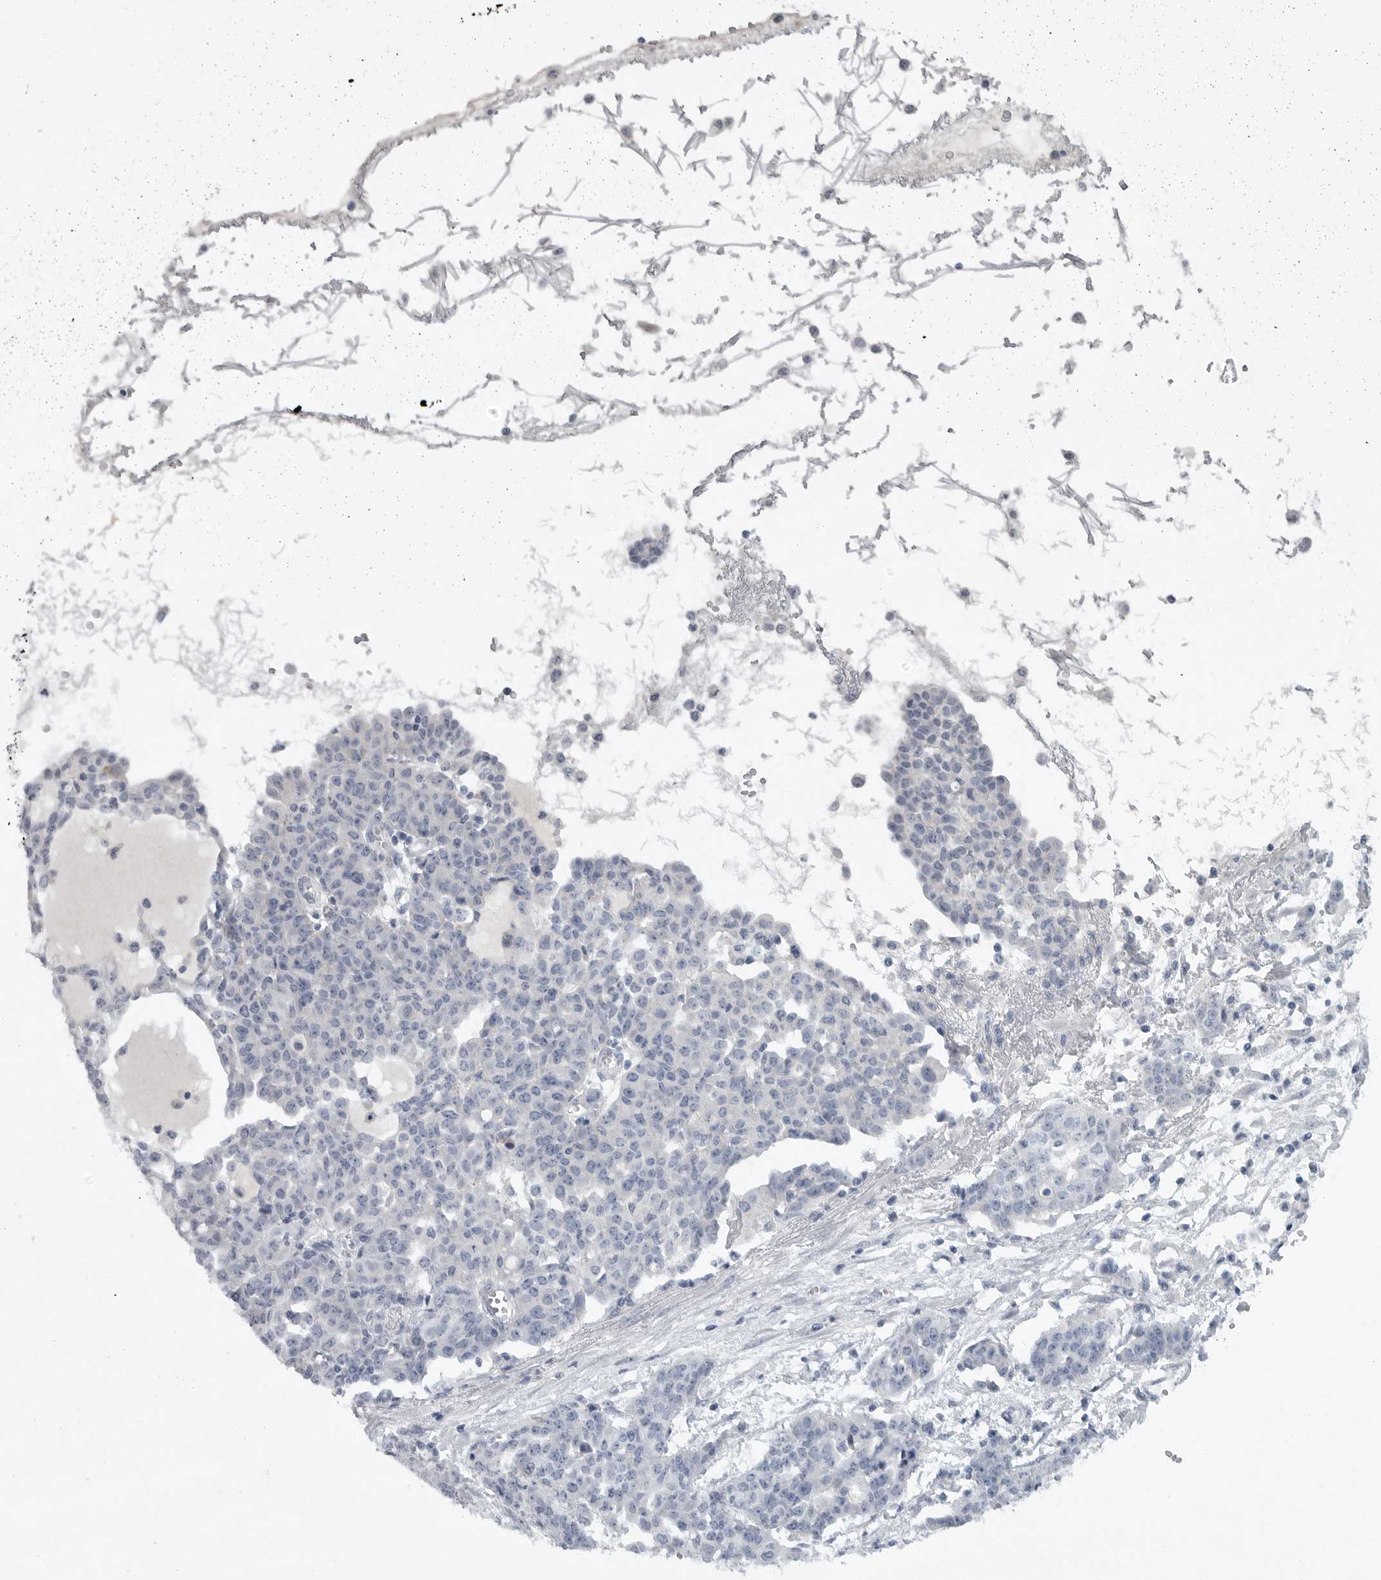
{"staining": {"intensity": "negative", "quantity": "none", "location": "none"}, "tissue": "ovarian cancer", "cell_type": "Tumor cells", "image_type": "cancer", "snomed": [{"axis": "morphology", "description": "Cystadenocarcinoma, serous, NOS"}, {"axis": "topography", "description": "Soft tissue"}, {"axis": "topography", "description": "Ovary"}], "caption": "Immunohistochemistry histopathology image of neoplastic tissue: serous cystadenocarcinoma (ovarian) stained with DAB exhibits no significant protein expression in tumor cells. (Immunohistochemistry, brightfield microscopy, high magnification).", "gene": "FBXO43", "patient": {"sex": "female", "age": 57}}